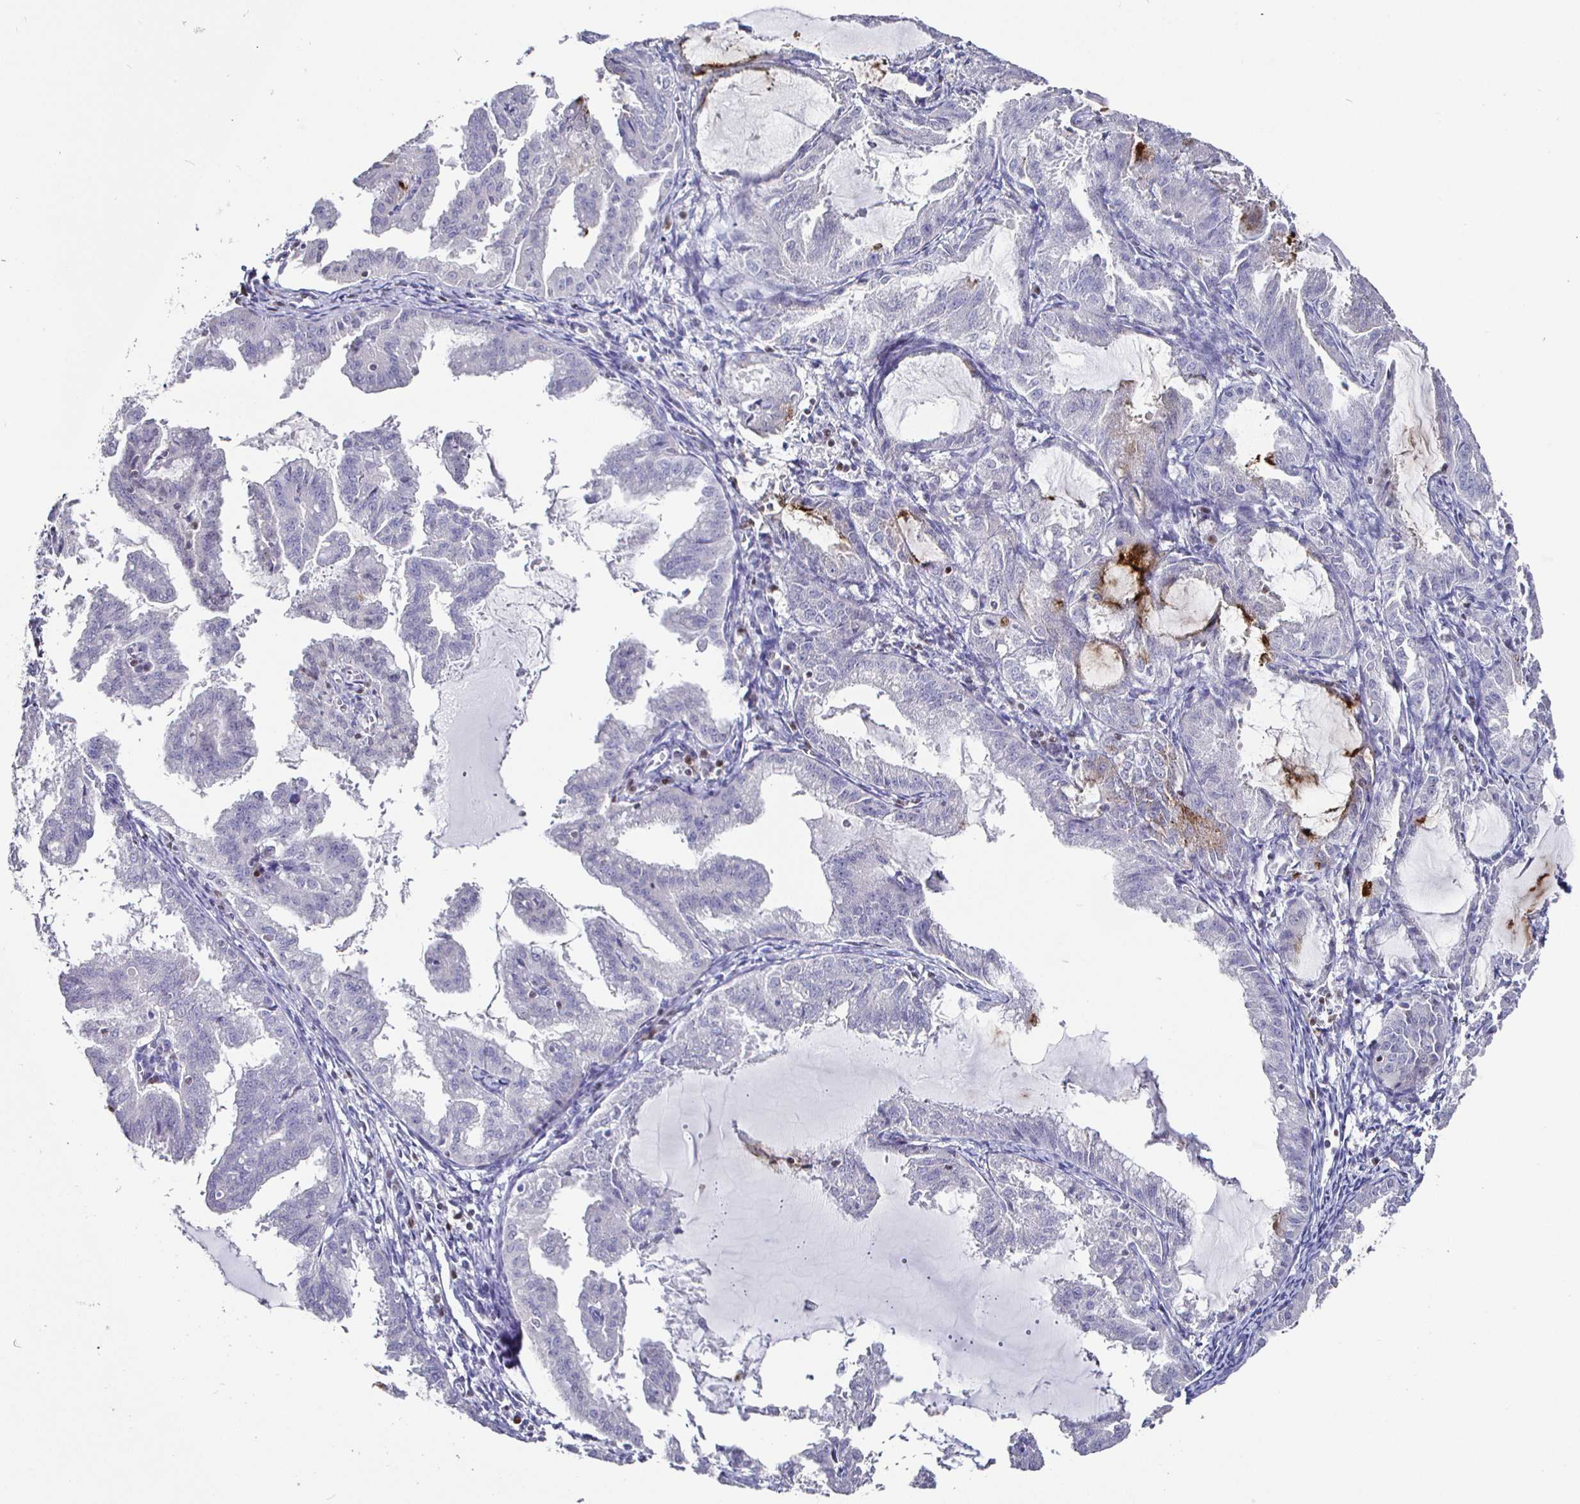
{"staining": {"intensity": "strong", "quantity": "<25%", "location": "cytoplasmic/membranous"}, "tissue": "endometrial cancer", "cell_type": "Tumor cells", "image_type": "cancer", "snomed": [{"axis": "morphology", "description": "Adenocarcinoma, NOS"}, {"axis": "topography", "description": "Endometrium"}], "caption": "IHC of endometrial adenocarcinoma displays medium levels of strong cytoplasmic/membranous expression in about <25% of tumor cells.", "gene": "RUNX2", "patient": {"sex": "female", "age": 70}}